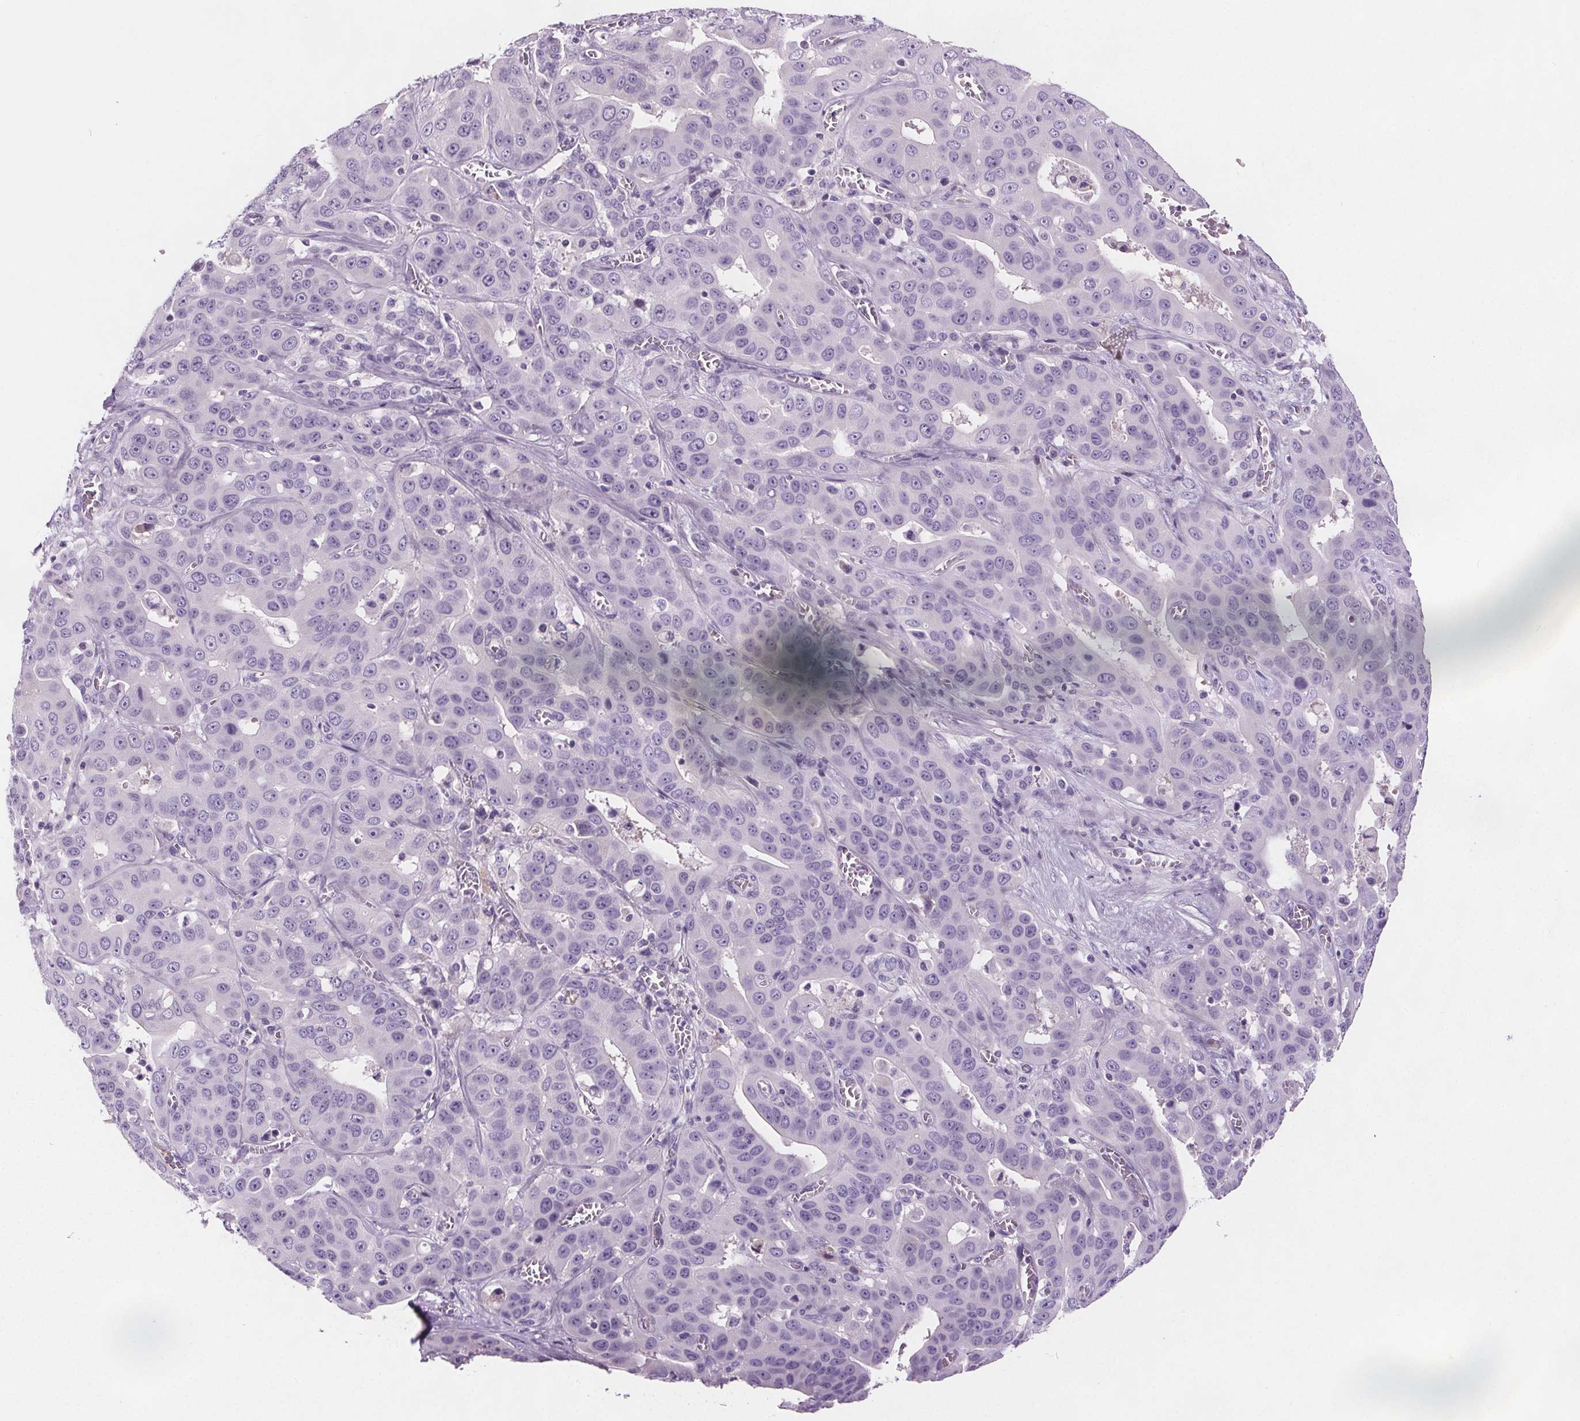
{"staining": {"intensity": "negative", "quantity": "none", "location": "none"}, "tissue": "liver cancer", "cell_type": "Tumor cells", "image_type": "cancer", "snomed": [{"axis": "morphology", "description": "Cholangiocarcinoma"}, {"axis": "topography", "description": "Liver"}], "caption": "The image demonstrates no staining of tumor cells in liver cancer.", "gene": "CD5L", "patient": {"sex": "female", "age": 52}}